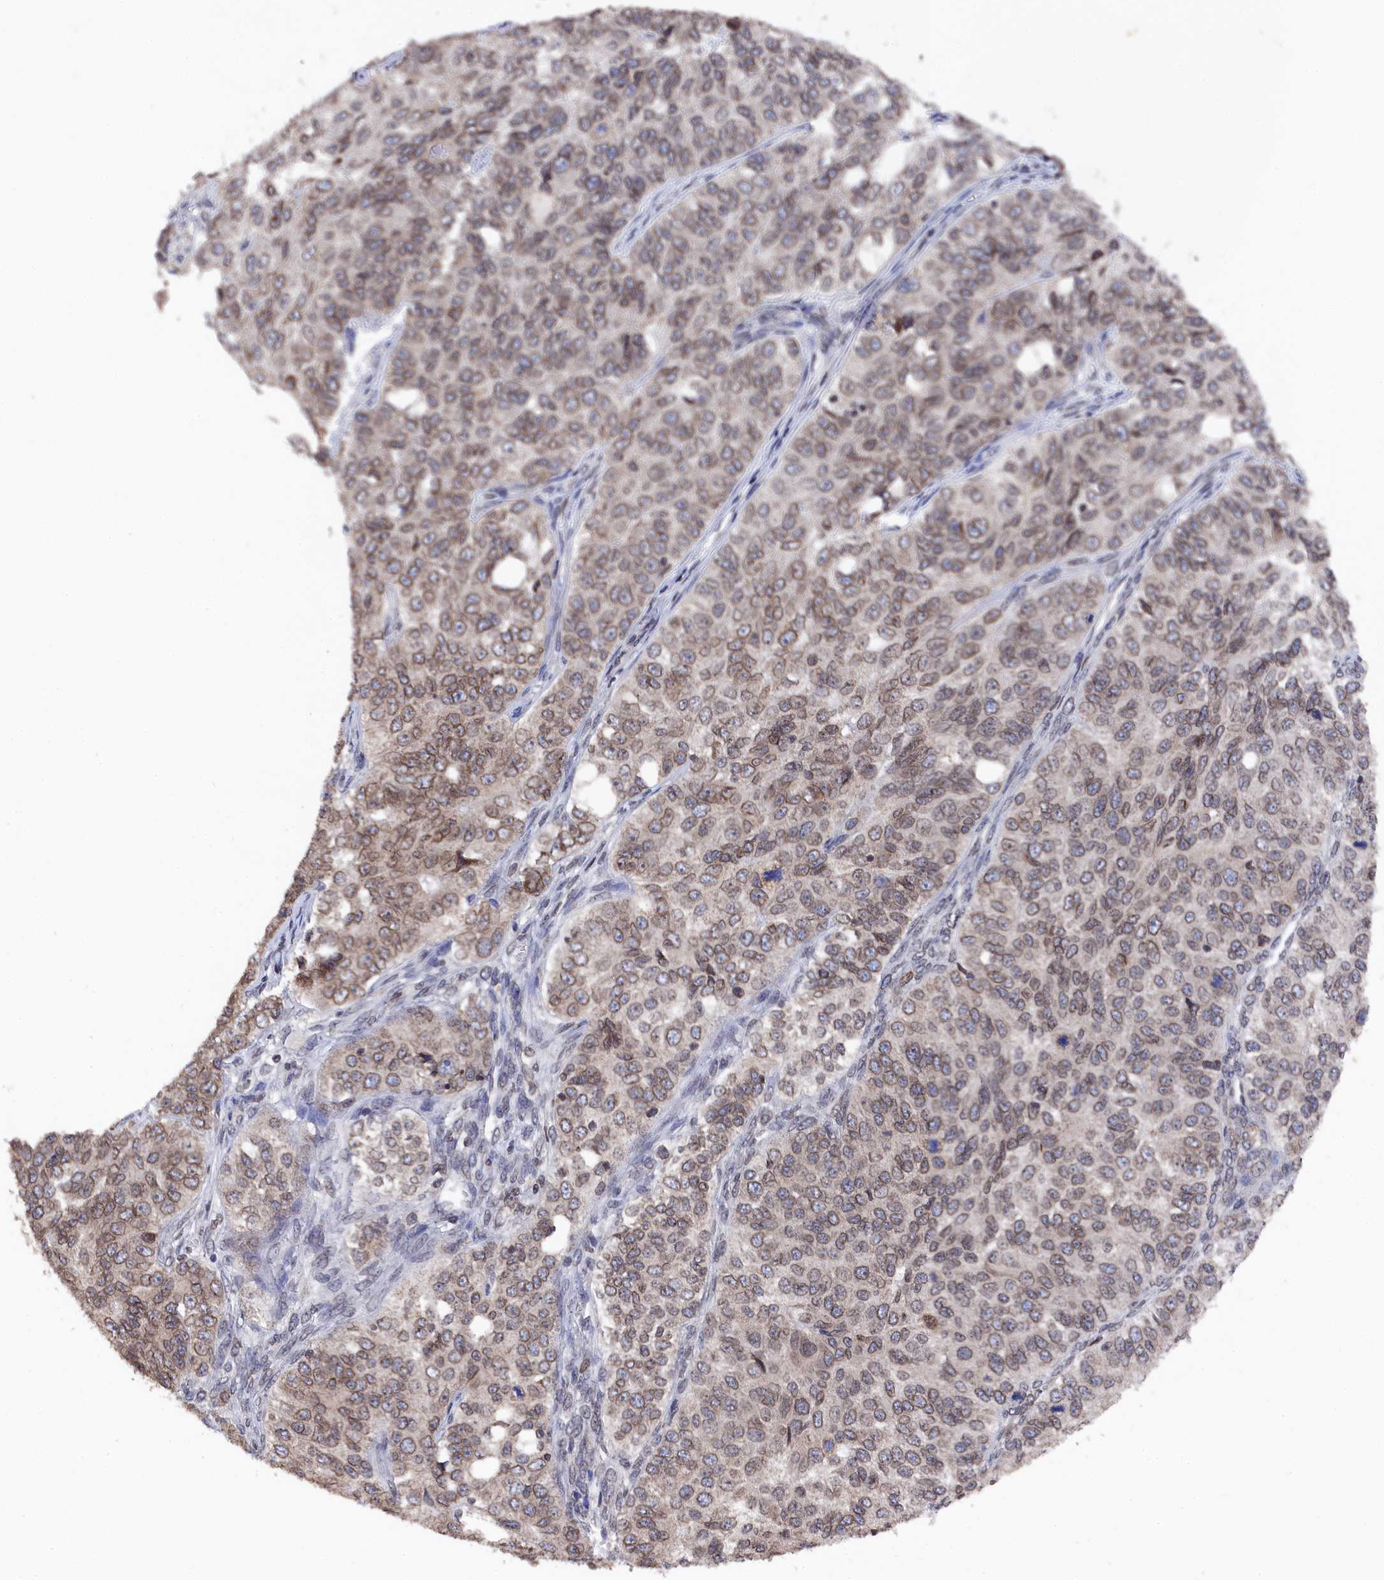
{"staining": {"intensity": "moderate", "quantity": ">75%", "location": "cytoplasmic/membranous,nuclear"}, "tissue": "ovarian cancer", "cell_type": "Tumor cells", "image_type": "cancer", "snomed": [{"axis": "morphology", "description": "Carcinoma, endometroid"}, {"axis": "topography", "description": "Ovary"}], "caption": "Immunohistochemical staining of ovarian endometroid carcinoma shows medium levels of moderate cytoplasmic/membranous and nuclear staining in about >75% of tumor cells.", "gene": "ANKEF1", "patient": {"sex": "female", "age": 51}}